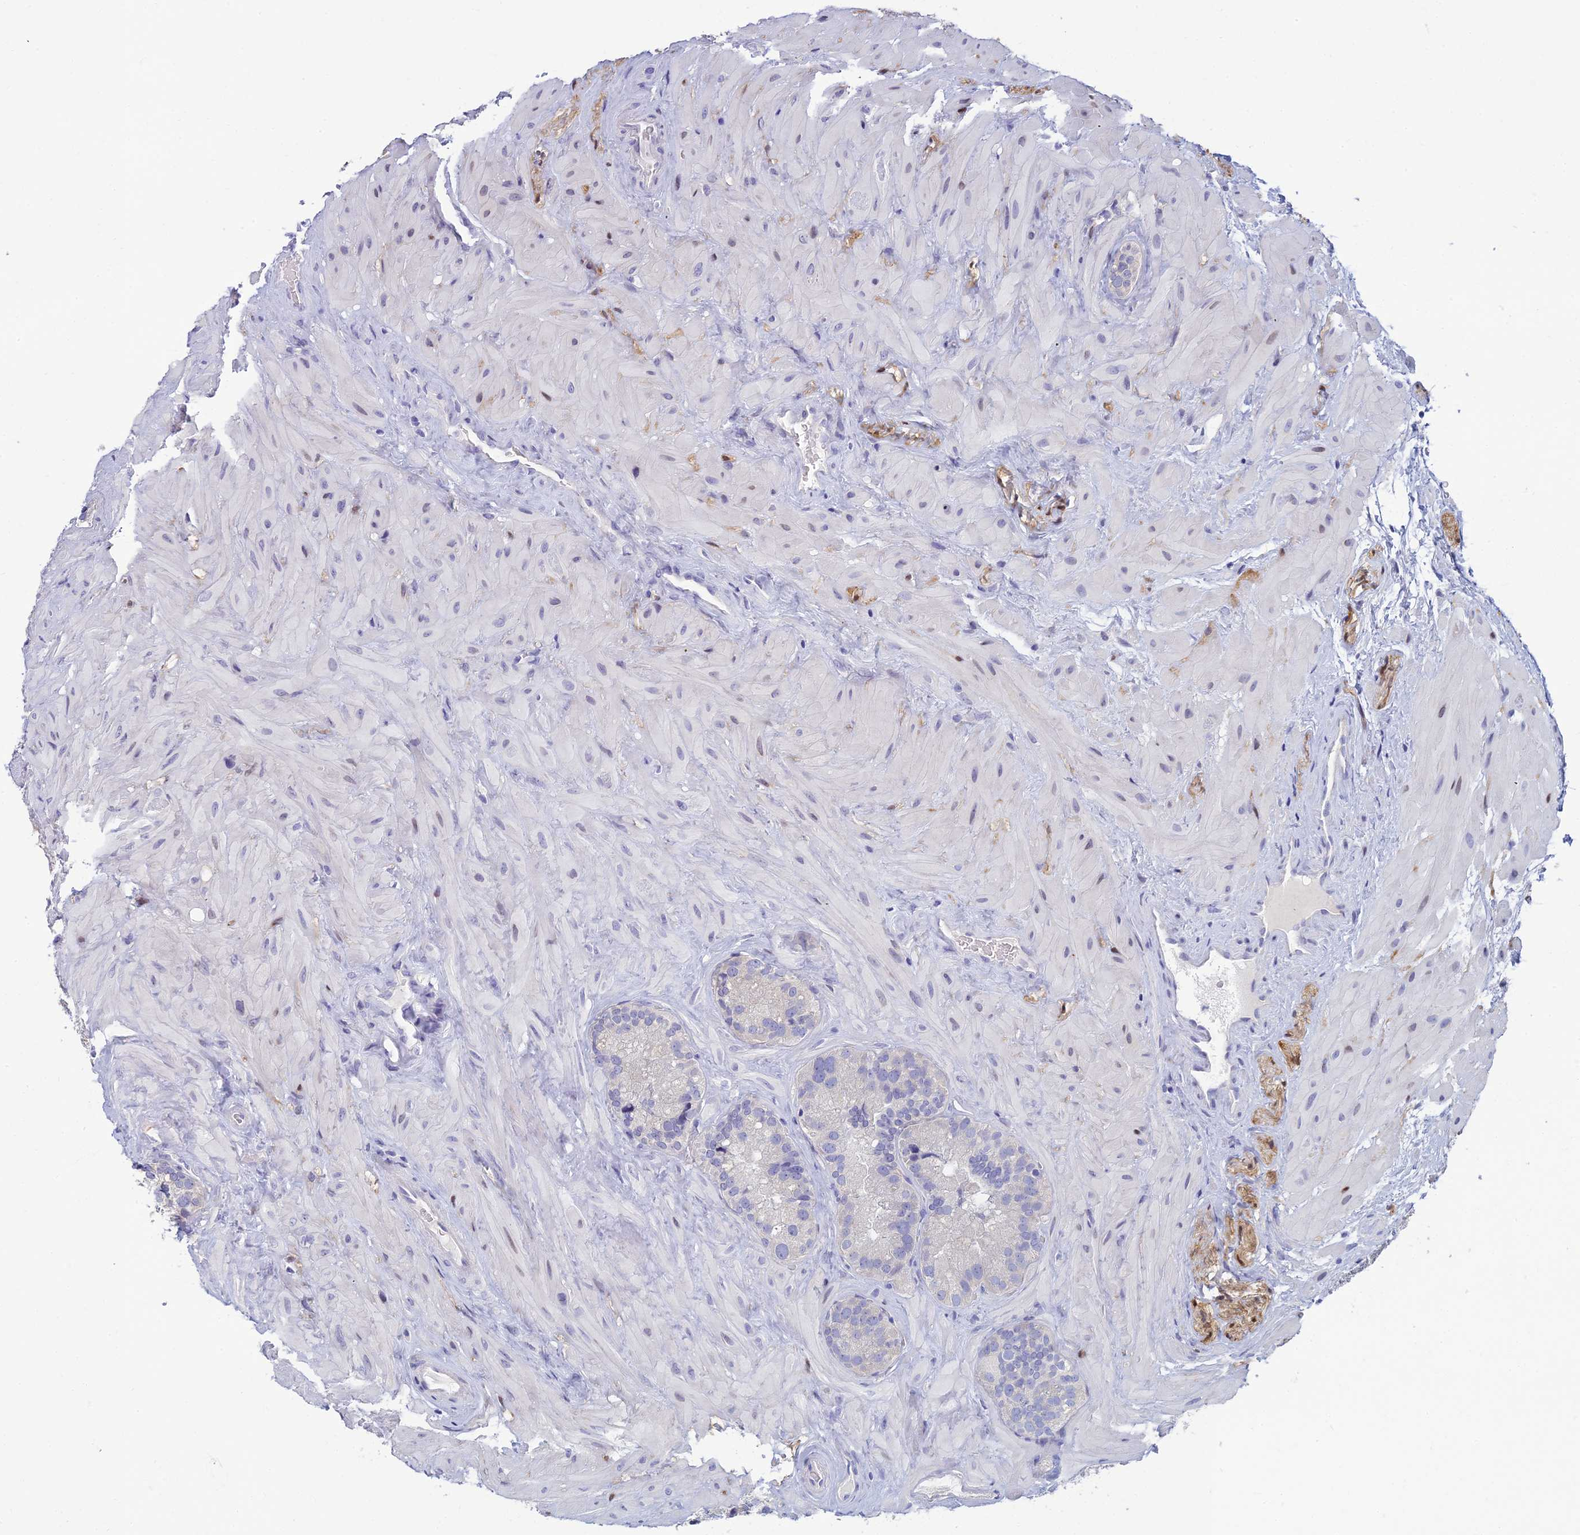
{"staining": {"intensity": "negative", "quantity": "none", "location": "none"}, "tissue": "seminal vesicle", "cell_type": "Glandular cells", "image_type": "normal", "snomed": [{"axis": "morphology", "description": "Normal tissue, NOS"}, {"axis": "topography", "description": "Prostate"}, {"axis": "topography", "description": "Seminal veicle"}], "caption": "High magnification brightfield microscopy of benign seminal vesicle stained with DAB (brown) and counterstained with hematoxylin (blue): glandular cells show no significant expression. (Stains: DAB (3,3'-diaminobenzidine) IHC with hematoxylin counter stain, Microscopy: brightfield microscopy at high magnification).", "gene": "NEURL1", "patient": {"sex": "male", "age": 68}}